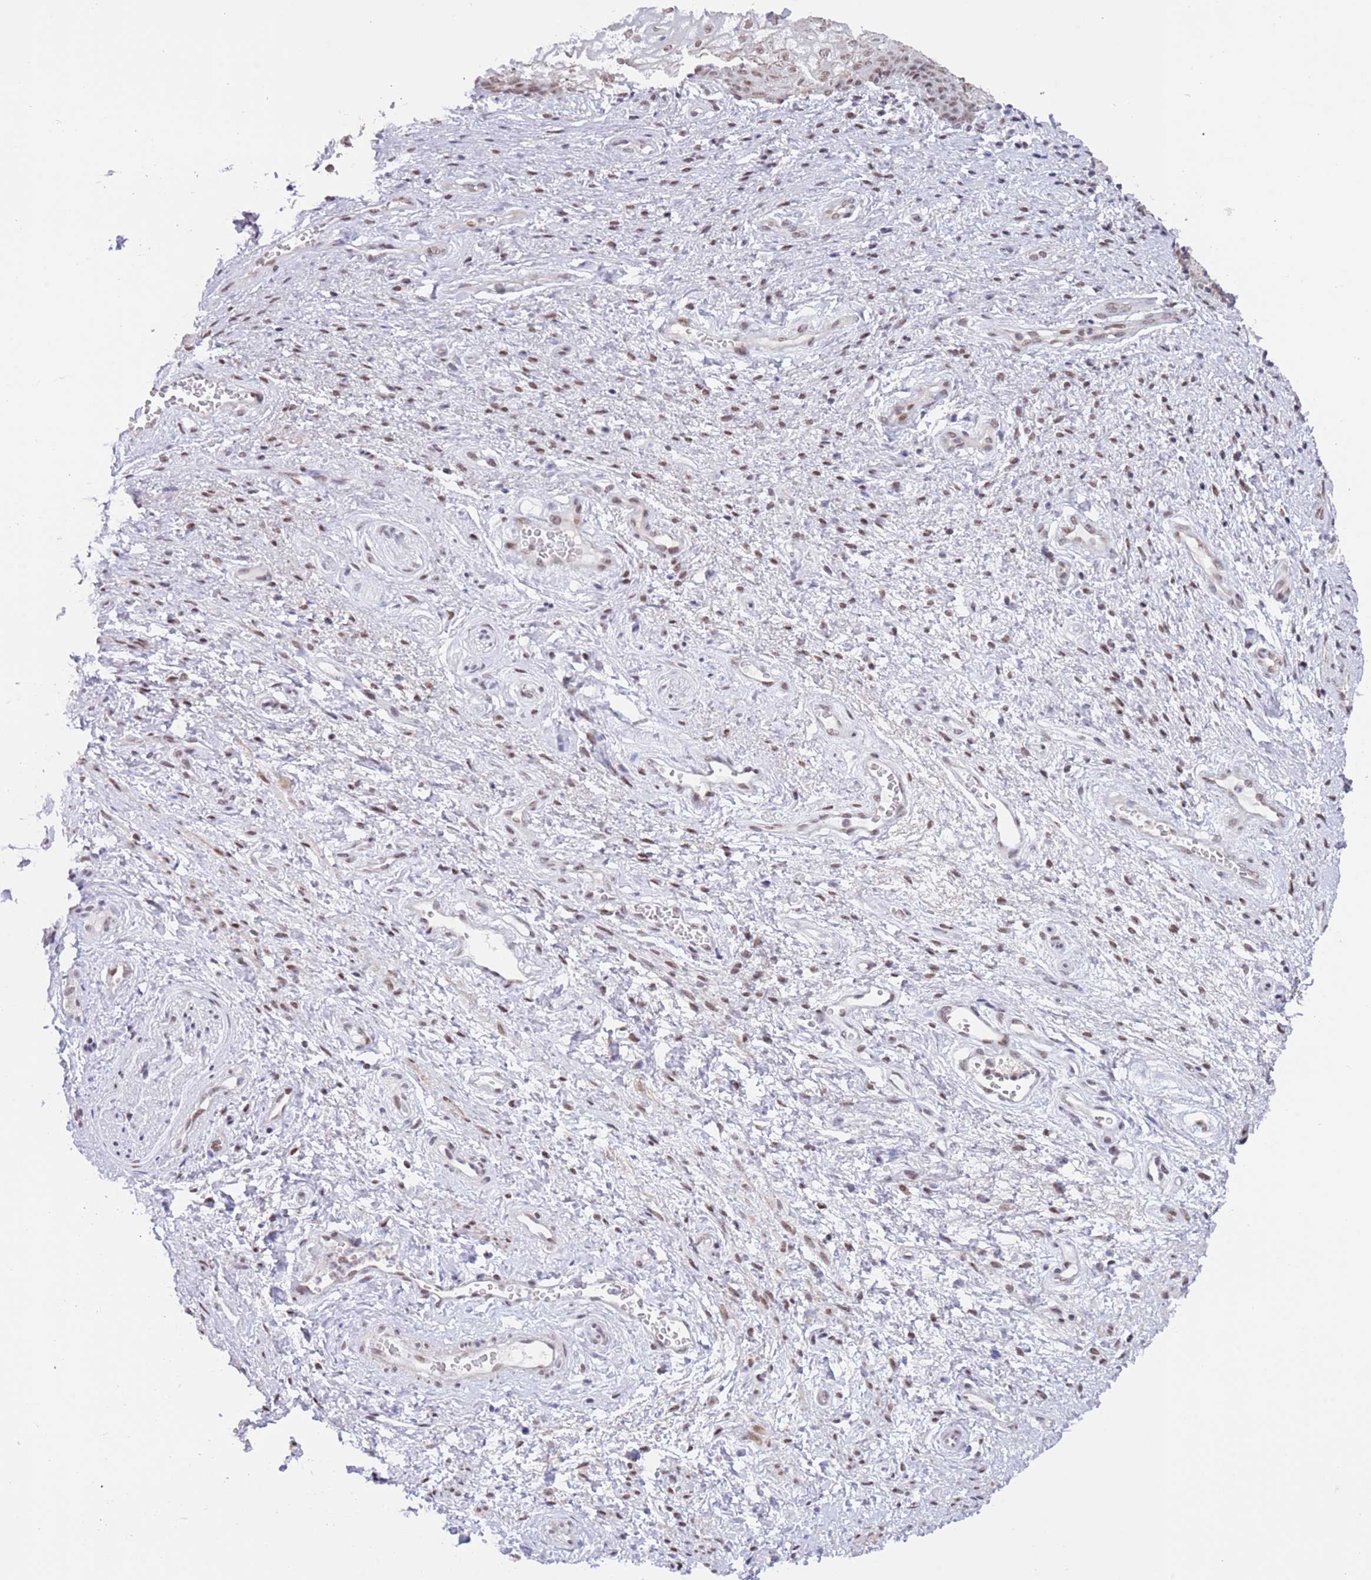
{"staining": {"intensity": "moderate", "quantity": ">75%", "location": "nuclear"}, "tissue": "vagina", "cell_type": "Squamous epithelial cells", "image_type": "normal", "snomed": [{"axis": "morphology", "description": "Normal tissue, NOS"}, {"axis": "topography", "description": "Vagina"}], "caption": "DAB immunohistochemical staining of unremarkable human vagina exhibits moderate nuclear protein staining in about >75% of squamous epithelial cells.", "gene": "ZNF382", "patient": {"sex": "female", "age": 34}}